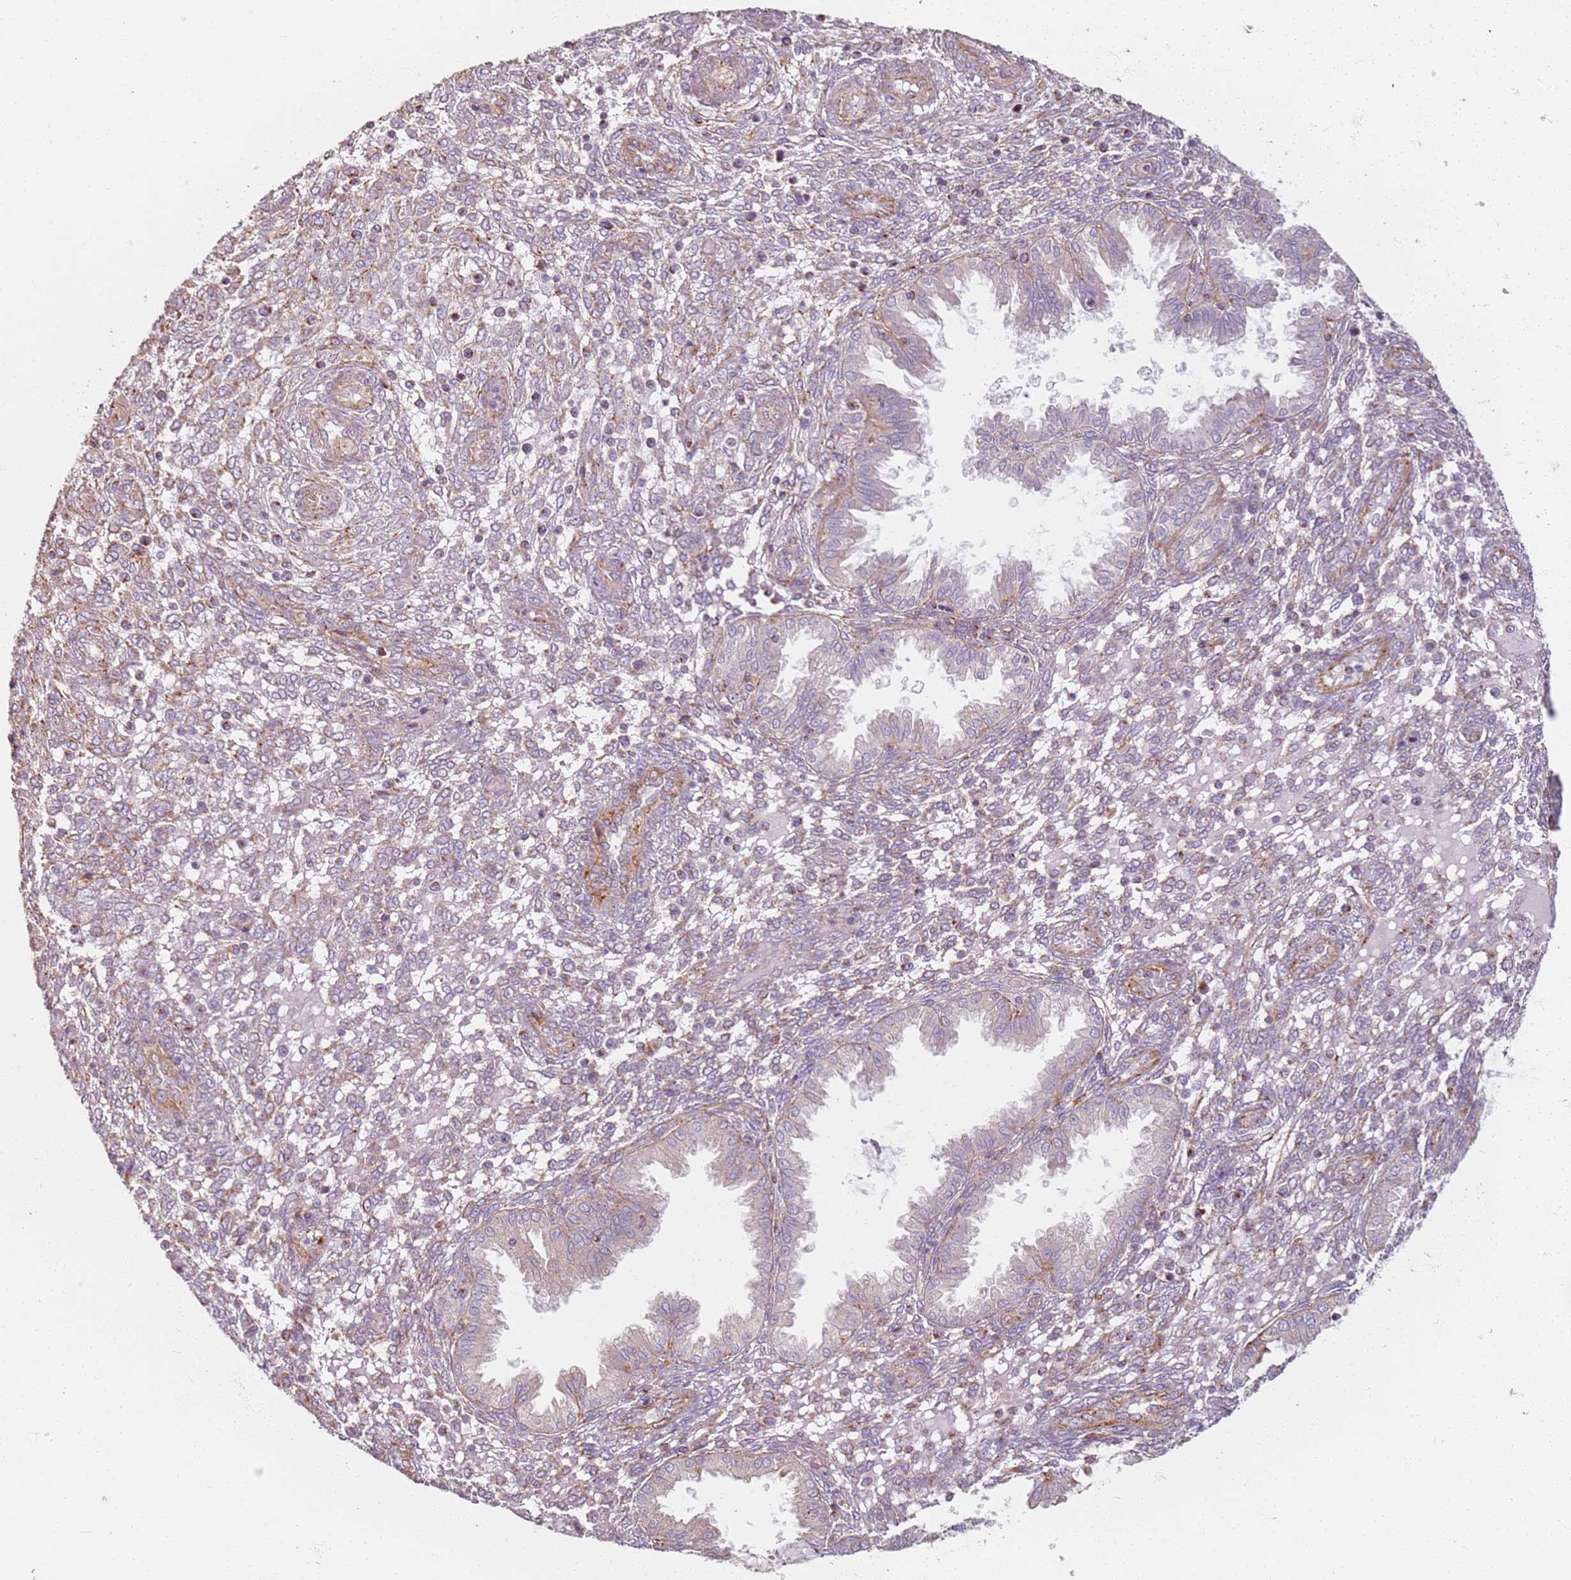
{"staining": {"intensity": "moderate", "quantity": "<25%", "location": "cytoplasmic/membranous"}, "tissue": "endometrium", "cell_type": "Cells in endometrial stroma", "image_type": "normal", "snomed": [{"axis": "morphology", "description": "Normal tissue, NOS"}, {"axis": "topography", "description": "Endometrium"}], "caption": "Immunohistochemical staining of benign endometrium reveals <25% levels of moderate cytoplasmic/membranous protein expression in about <25% of cells in endometrial stroma.", "gene": "PROKR2", "patient": {"sex": "female", "age": 33}}